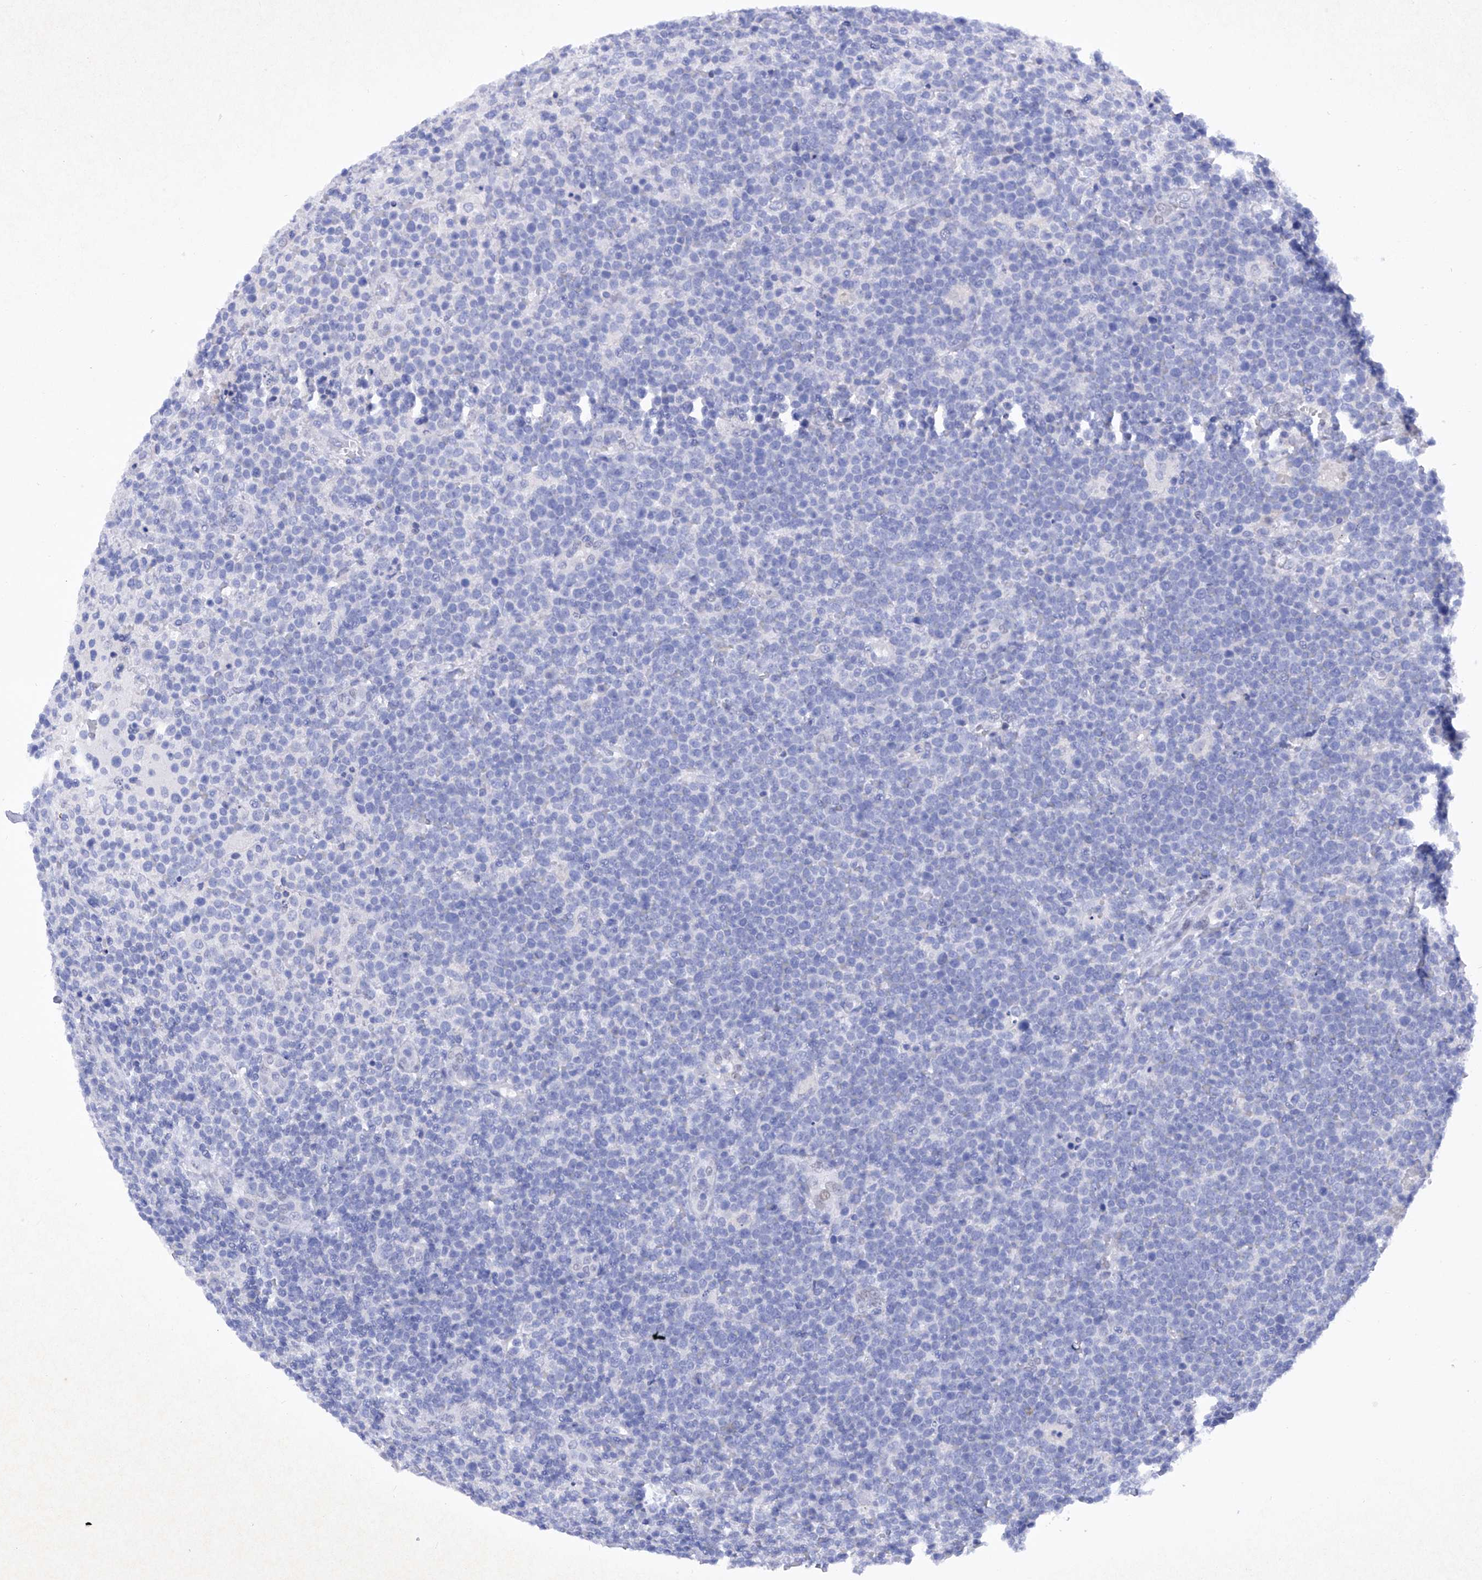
{"staining": {"intensity": "negative", "quantity": "none", "location": "none"}, "tissue": "lymphoma", "cell_type": "Tumor cells", "image_type": "cancer", "snomed": [{"axis": "morphology", "description": "Malignant lymphoma, non-Hodgkin's type, High grade"}, {"axis": "topography", "description": "Lymph node"}], "caption": "Immunohistochemical staining of human lymphoma exhibits no significant positivity in tumor cells.", "gene": "BARX2", "patient": {"sex": "male", "age": 61}}